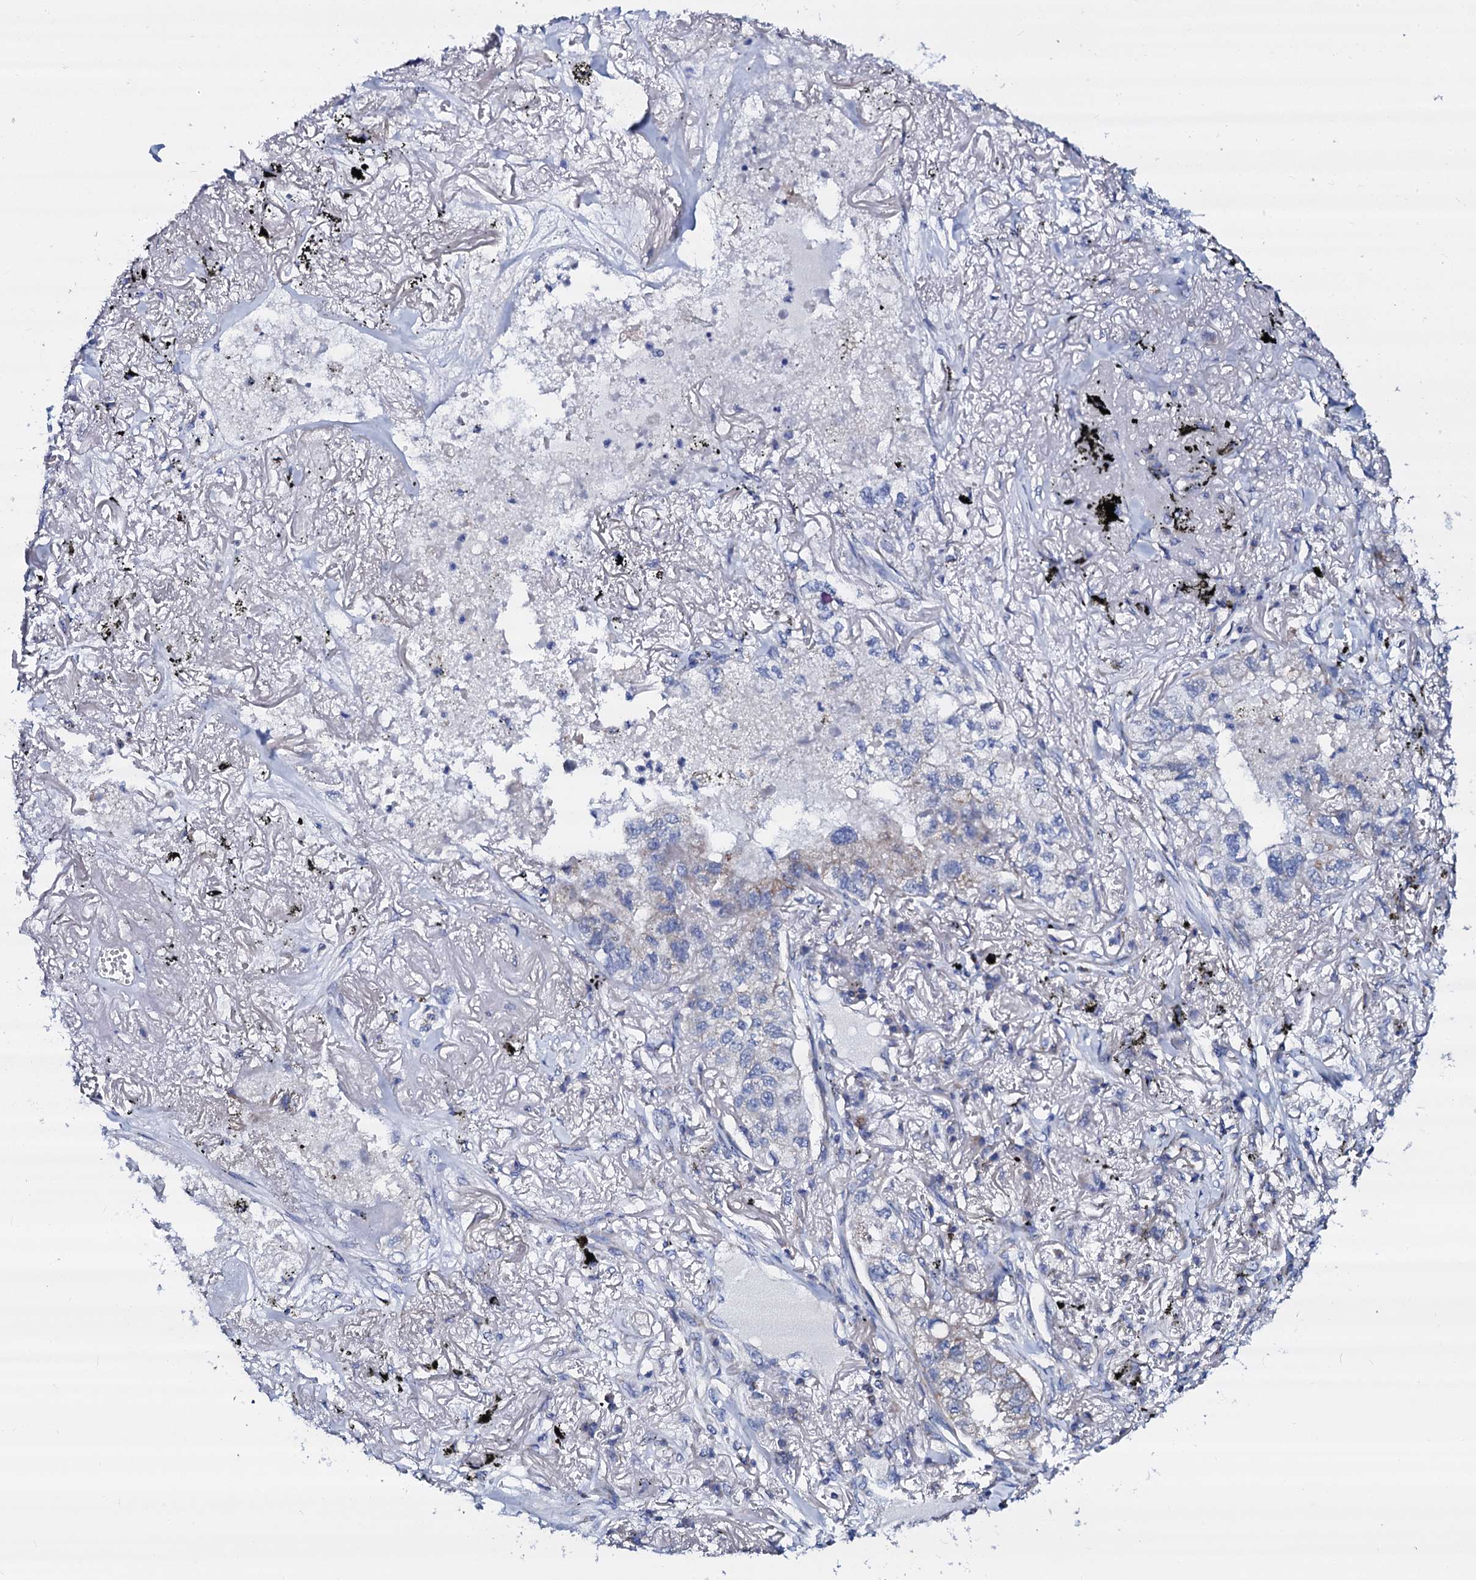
{"staining": {"intensity": "negative", "quantity": "none", "location": "none"}, "tissue": "lung cancer", "cell_type": "Tumor cells", "image_type": "cancer", "snomed": [{"axis": "morphology", "description": "Adenocarcinoma, NOS"}, {"axis": "topography", "description": "Lung"}], "caption": "IHC of human adenocarcinoma (lung) exhibits no staining in tumor cells.", "gene": "SLC37A4", "patient": {"sex": "male", "age": 65}}